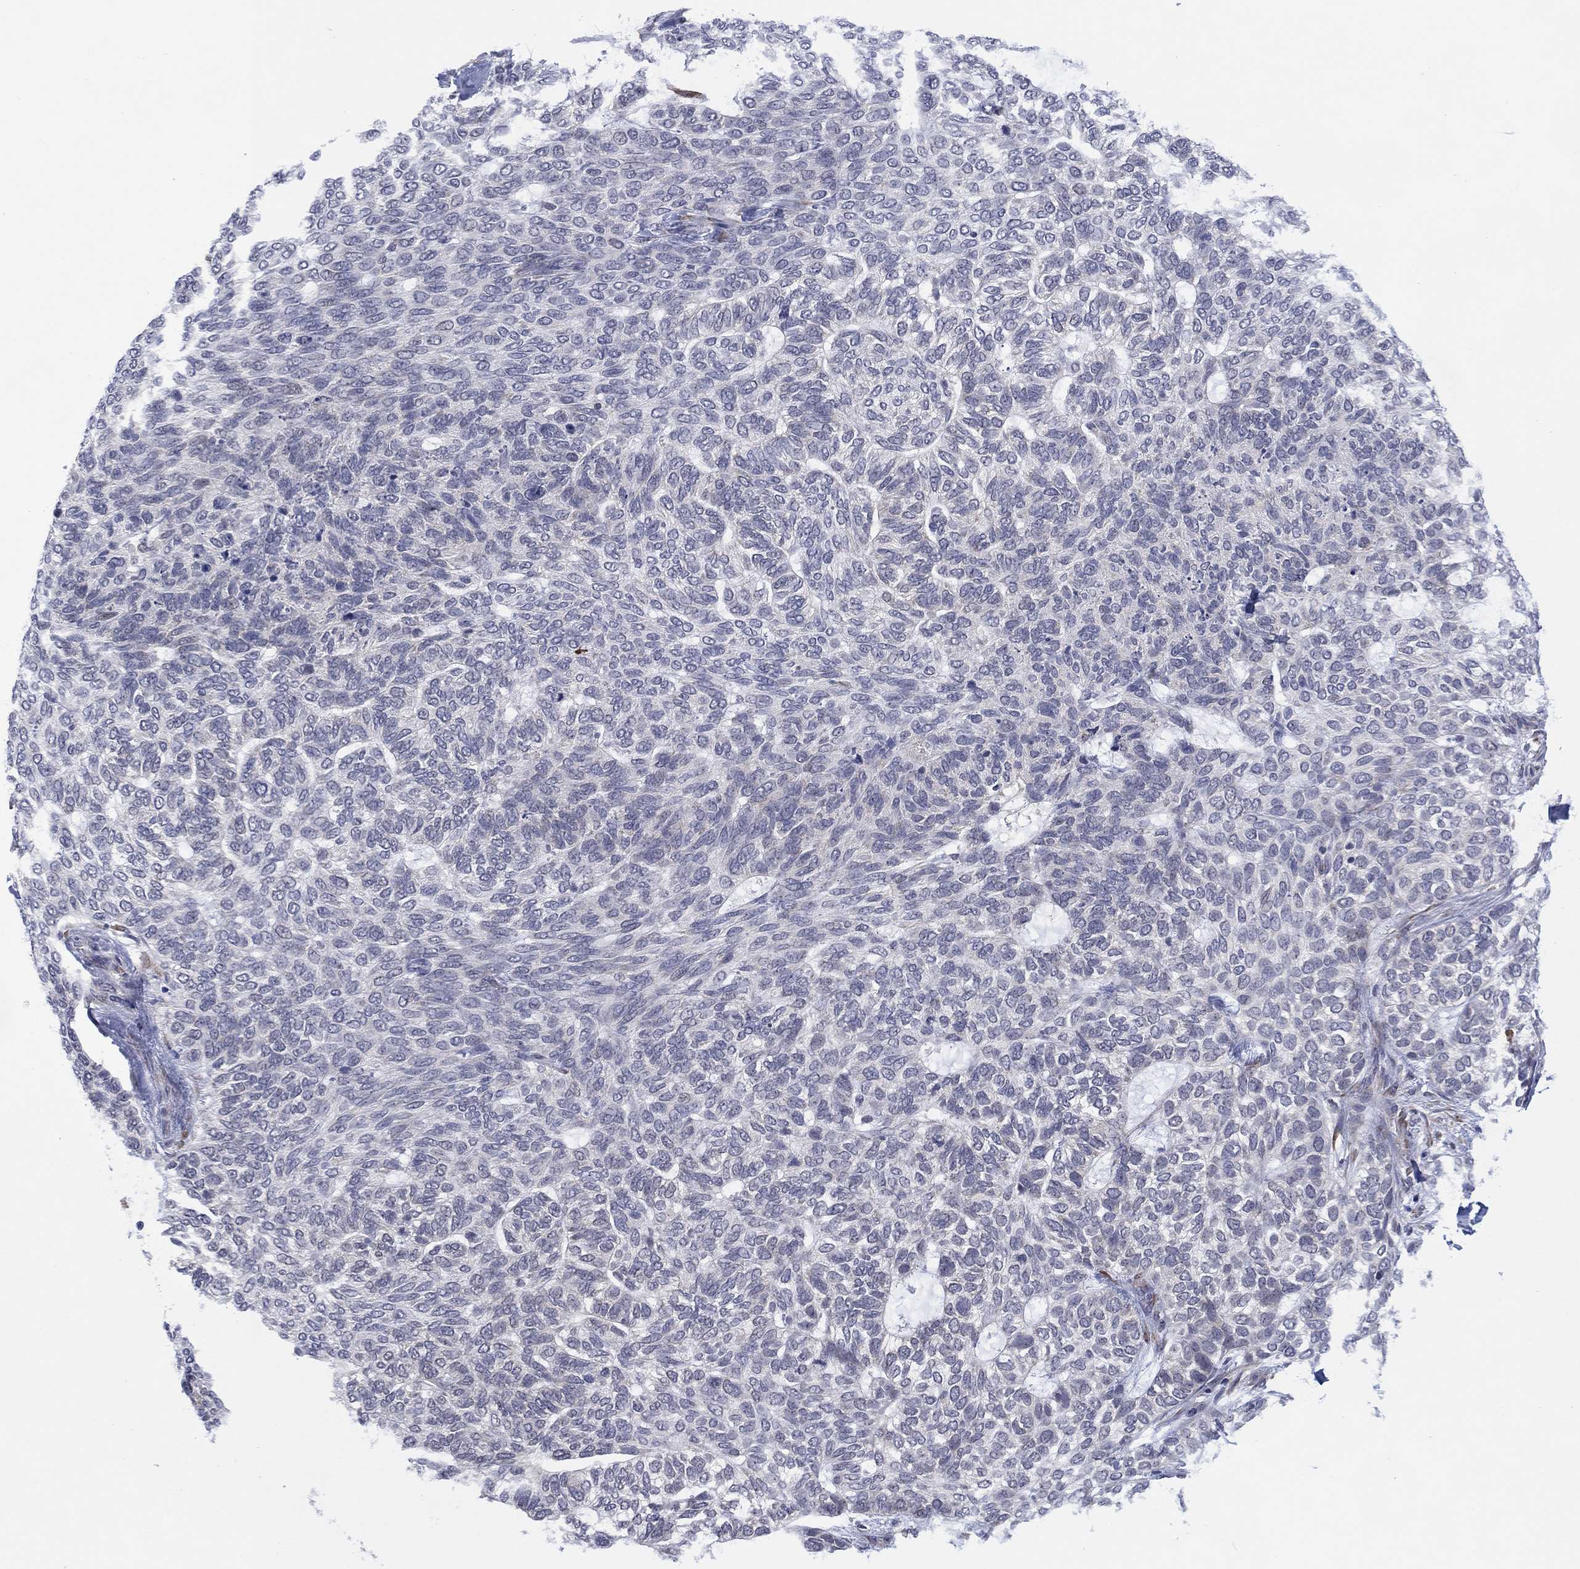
{"staining": {"intensity": "negative", "quantity": "none", "location": "none"}, "tissue": "skin cancer", "cell_type": "Tumor cells", "image_type": "cancer", "snomed": [{"axis": "morphology", "description": "Basal cell carcinoma"}, {"axis": "topography", "description": "Skin"}], "caption": "IHC of skin cancer (basal cell carcinoma) displays no positivity in tumor cells. Nuclei are stained in blue.", "gene": "MTRFR", "patient": {"sex": "female", "age": 65}}